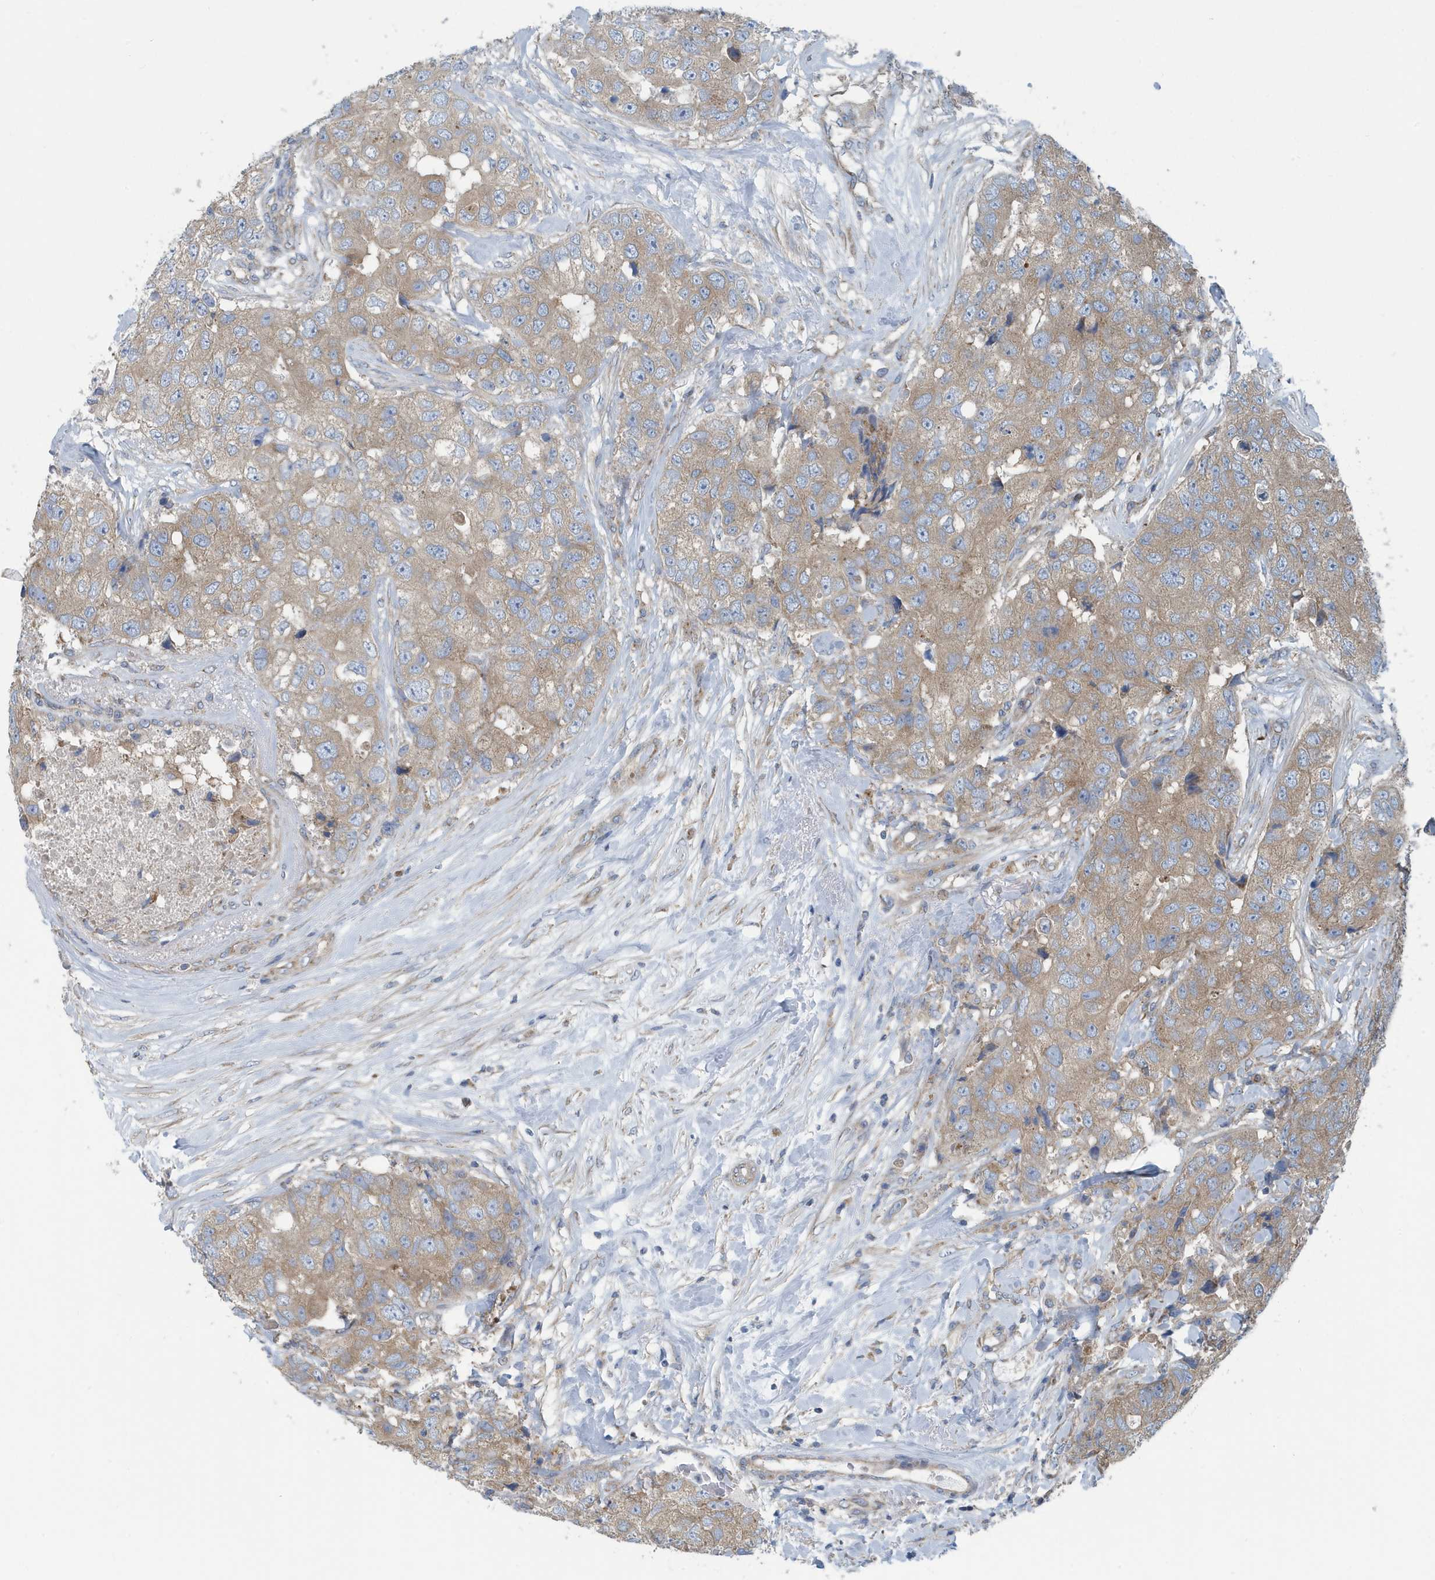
{"staining": {"intensity": "moderate", "quantity": ">75%", "location": "cytoplasmic/membranous"}, "tissue": "breast cancer", "cell_type": "Tumor cells", "image_type": "cancer", "snomed": [{"axis": "morphology", "description": "Duct carcinoma"}, {"axis": "topography", "description": "Breast"}], "caption": "A medium amount of moderate cytoplasmic/membranous positivity is appreciated in about >75% of tumor cells in breast cancer tissue. Ihc stains the protein in brown and the nuclei are stained blue.", "gene": "PPM1M", "patient": {"sex": "female", "age": 62}}